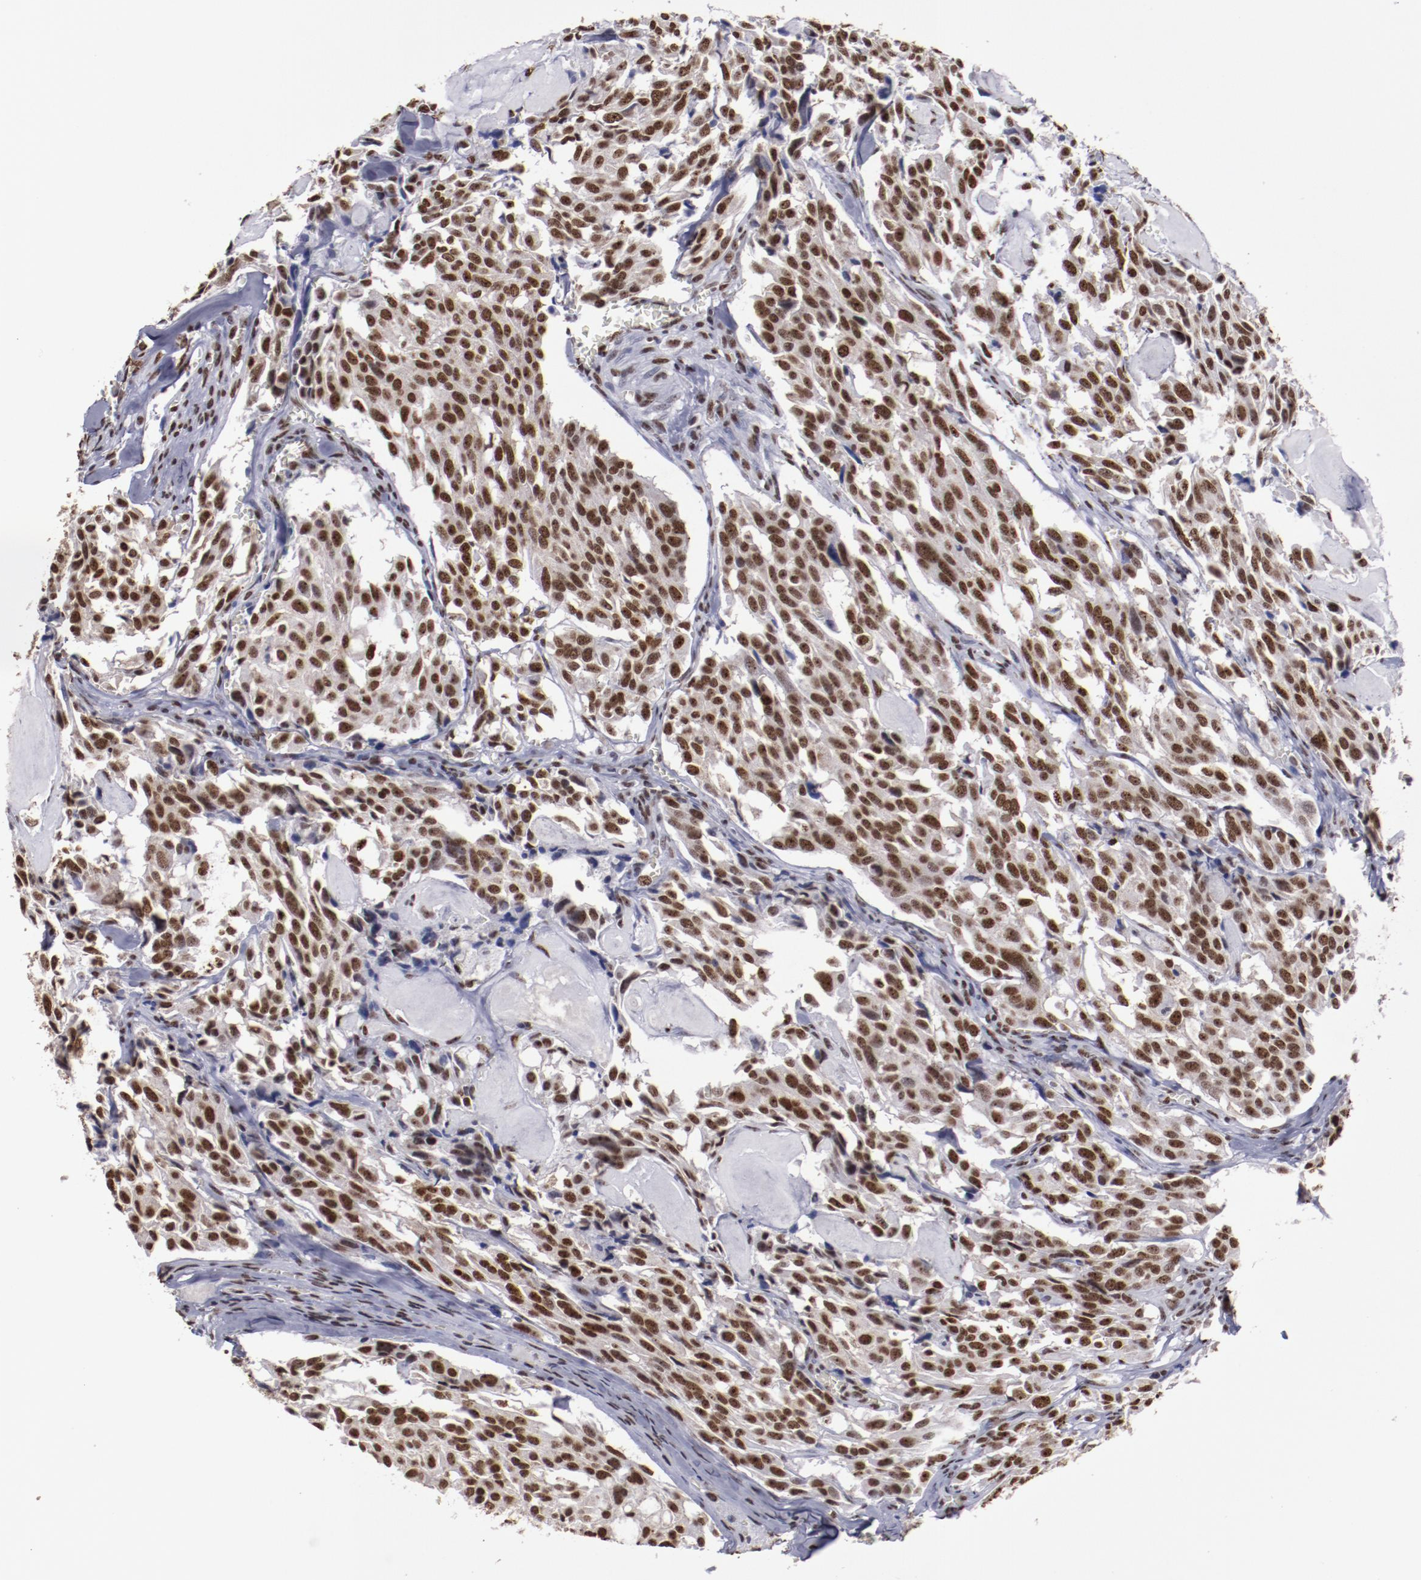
{"staining": {"intensity": "strong", "quantity": ">75%", "location": "nuclear"}, "tissue": "thyroid cancer", "cell_type": "Tumor cells", "image_type": "cancer", "snomed": [{"axis": "morphology", "description": "Carcinoma, NOS"}, {"axis": "morphology", "description": "Carcinoid, malignant, NOS"}, {"axis": "topography", "description": "Thyroid gland"}], "caption": "Immunohistochemistry (IHC) of thyroid carcinoma shows high levels of strong nuclear positivity in approximately >75% of tumor cells.", "gene": "HNRNPA2B1", "patient": {"sex": "male", "age": 33}}